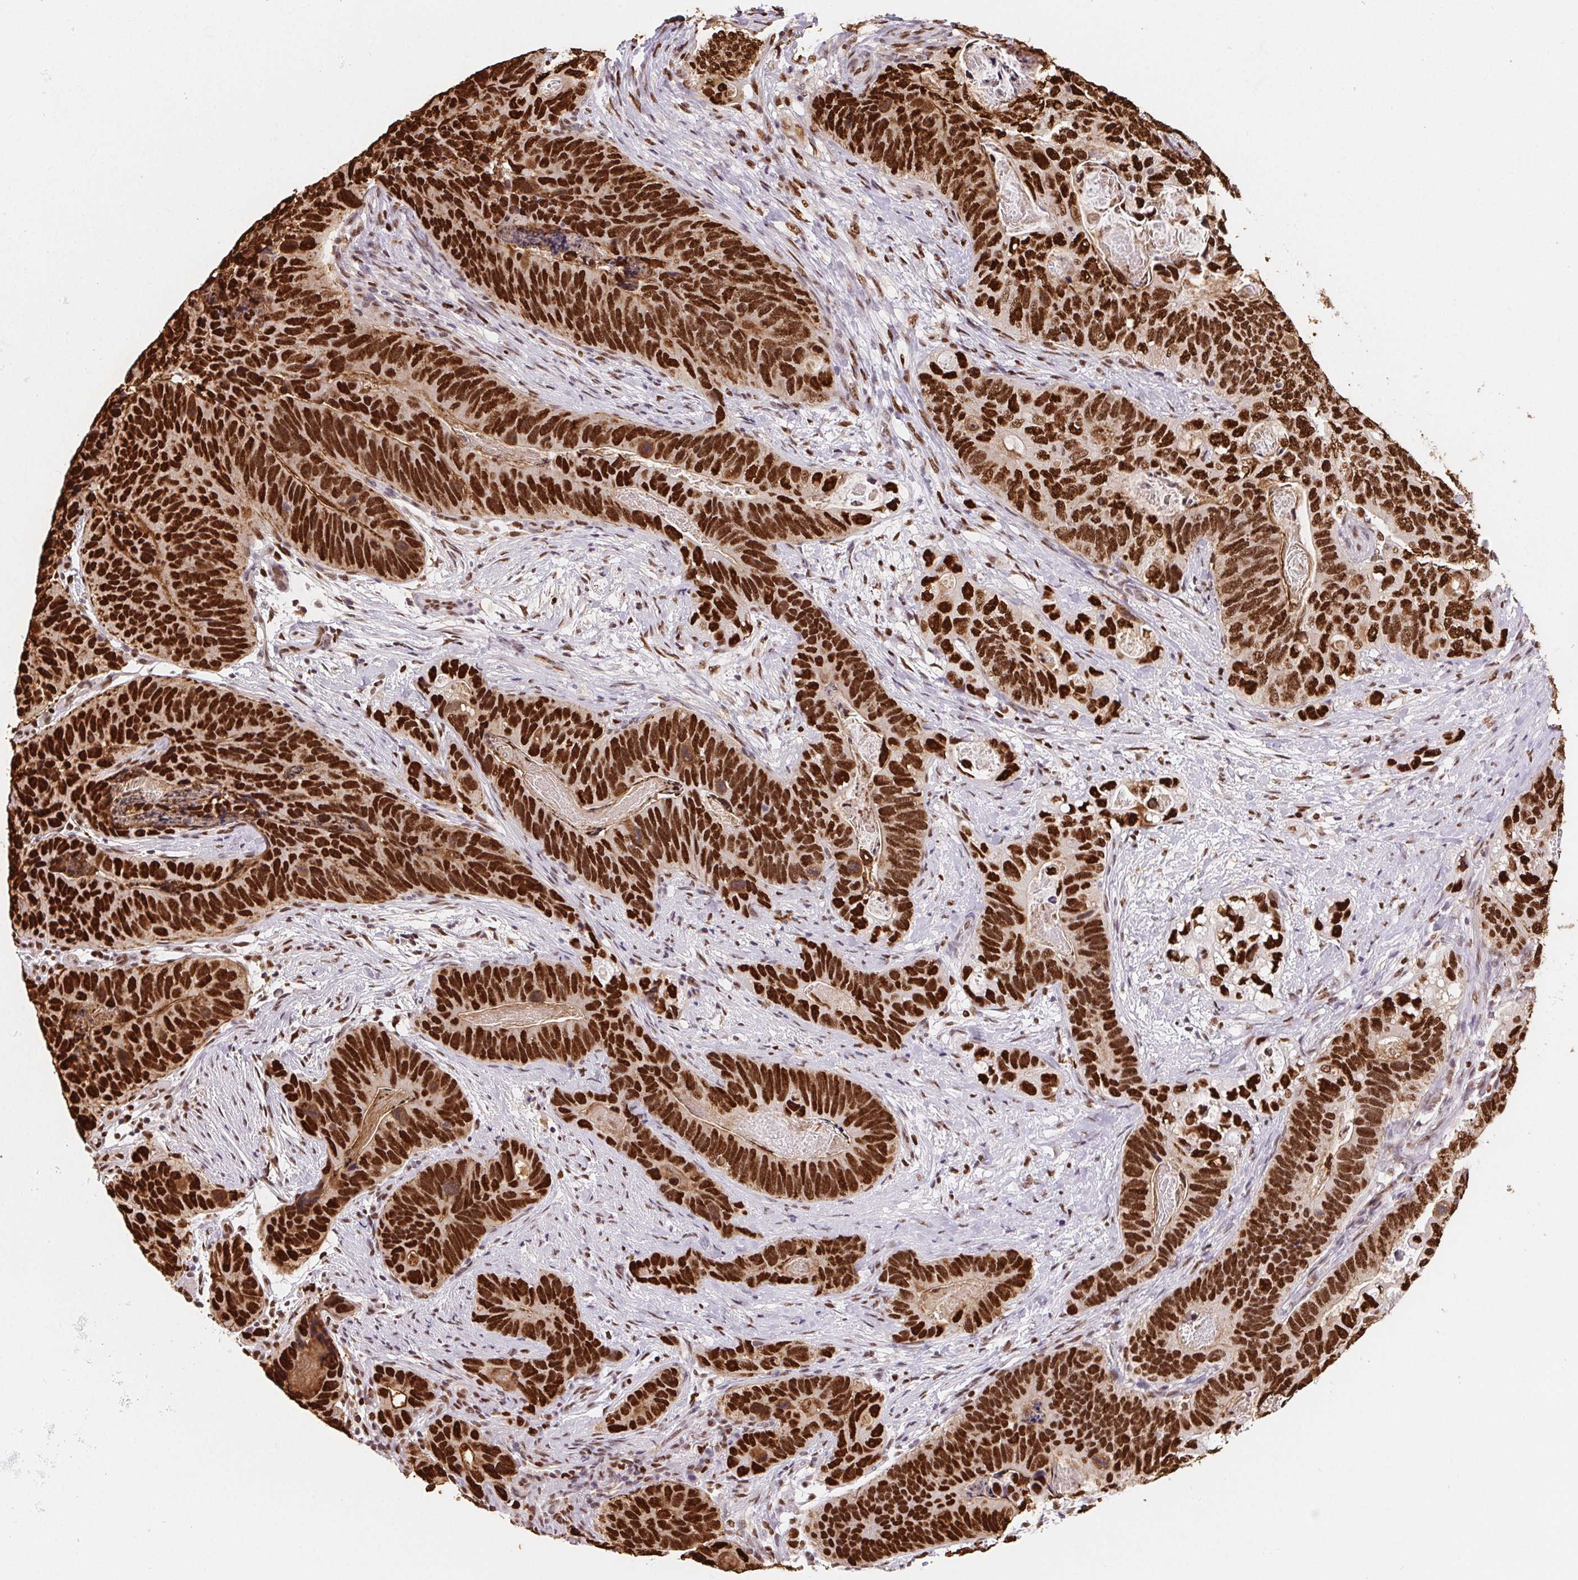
{"staining": {"intensity": "strong", "quantity": ">75%", "location": "nuclear"}, "tissue": "stomach cancer", "cell_type": "Tumor cells", "image_type": "cancer", "snomed": [{"axis": "morphology", "description": "Normal tissue, NOS"}, {"axis": "morphology", "description": "Adenocarcinoma, NOS"}, {"axis": "topography", "description": "Stomach"}], "caption": "IHC staining of stomach adenocarcinoma, which reveals high levels of strong nuclear expression in approximately >75% of tumor cells indicating strong nuclear protein staining. The staining was performed using DAB (3,3'-diaminobenzidine) (brown) for protein detection and nuclei were counterstained in hematoxylin (blue).", "gene": "SET", "patient": {"sex": "female", "age": 89}}